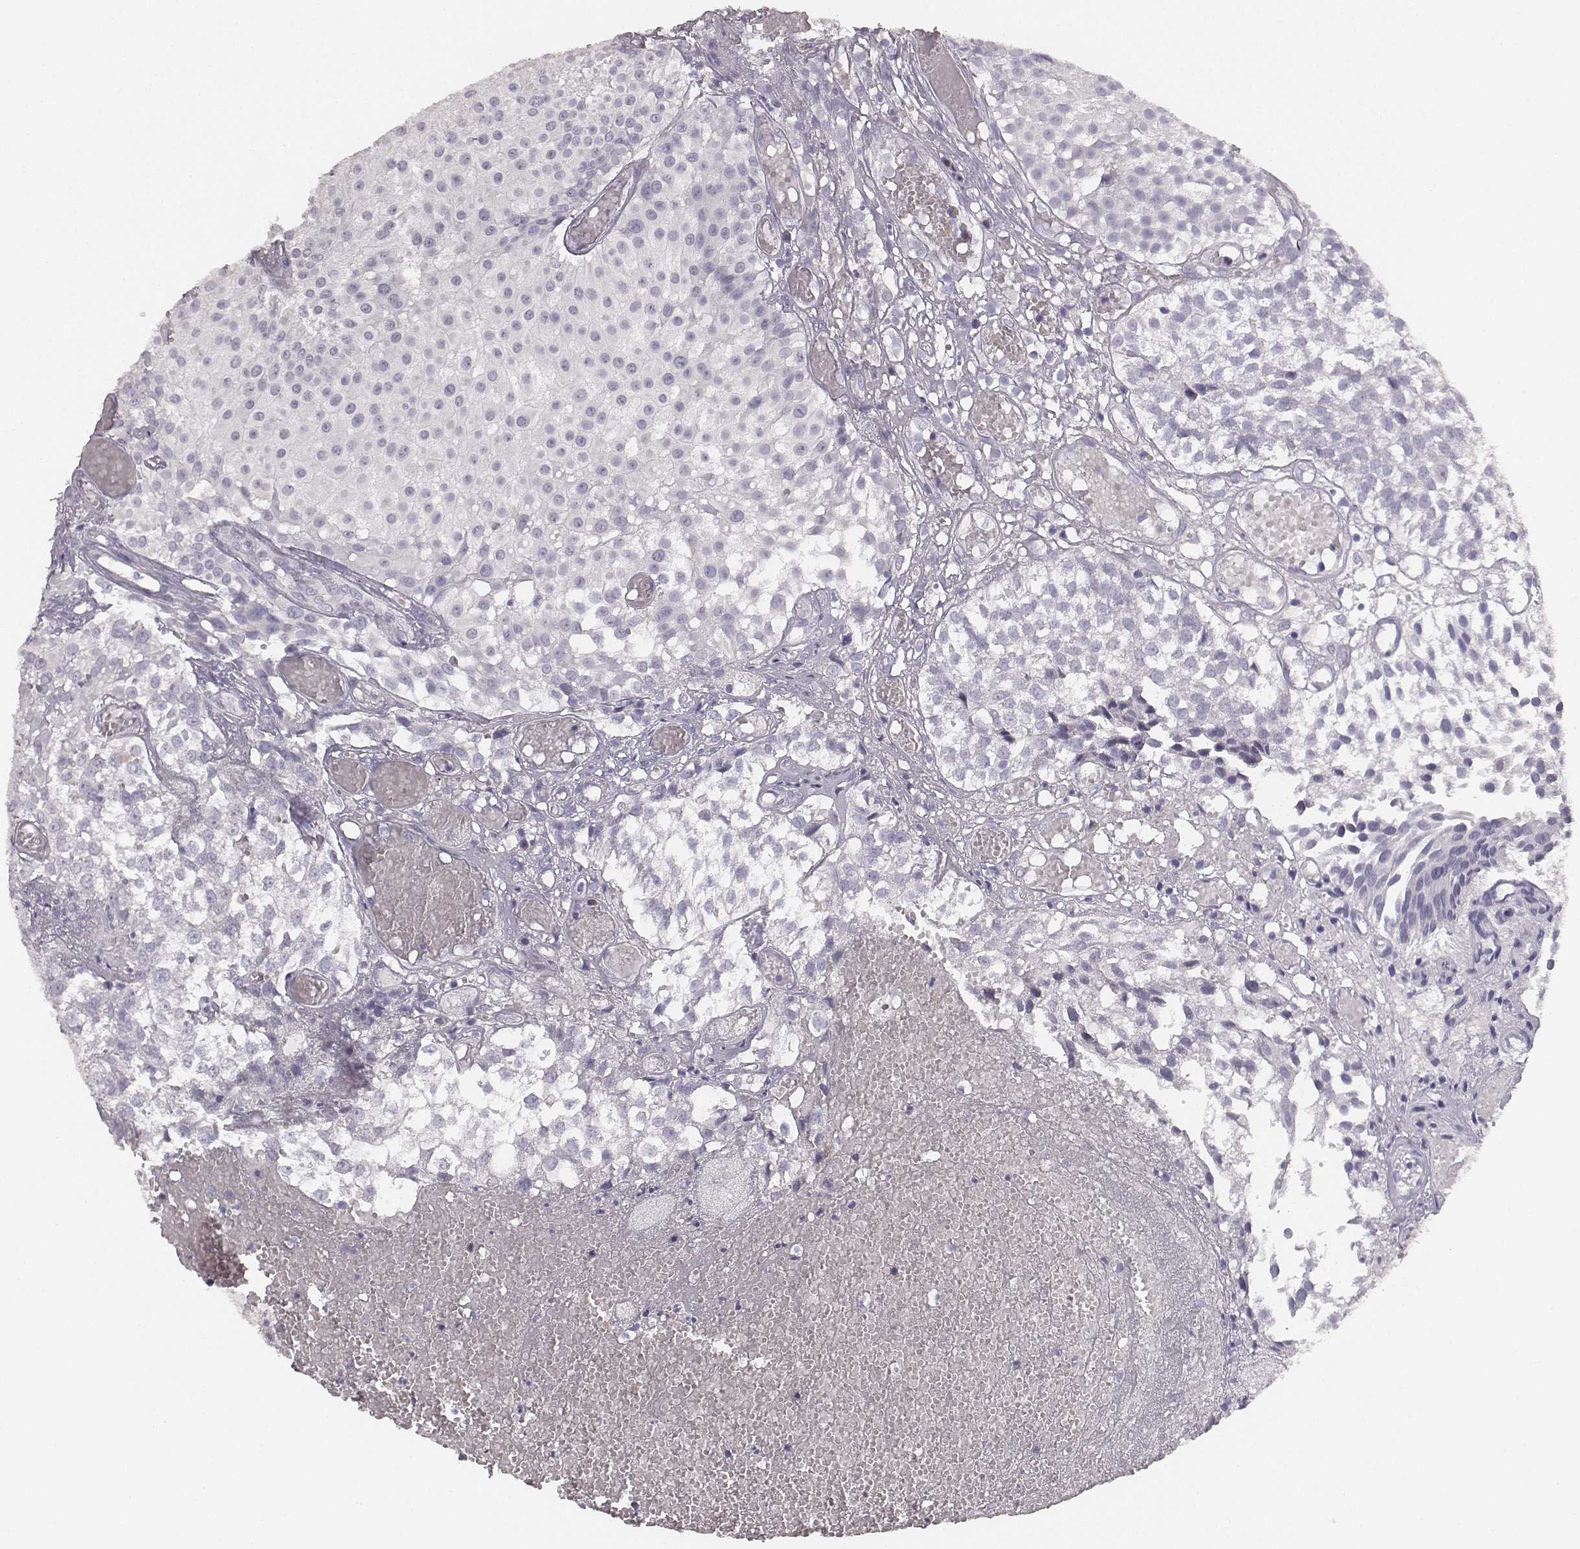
{"staining": {"intensity": "negative", "quantity": "none", "location": "none"}, "tissue": "urothelial cancer", "cell_type": "Tumor cells", "image_type": "cancer", "snomed": [{"axis": "morphology", "description": "Urothelial carcinoma, Low grade"}, {"axis": "topography", "description": "Urinary bladder"}], "caption": "IHC micrograph of urothelial cancer stained for a protein (brown), which reveals no positivity in tumor cells.", "gene": "MYH6", "patient": {"sex": "male", "age": 79}}